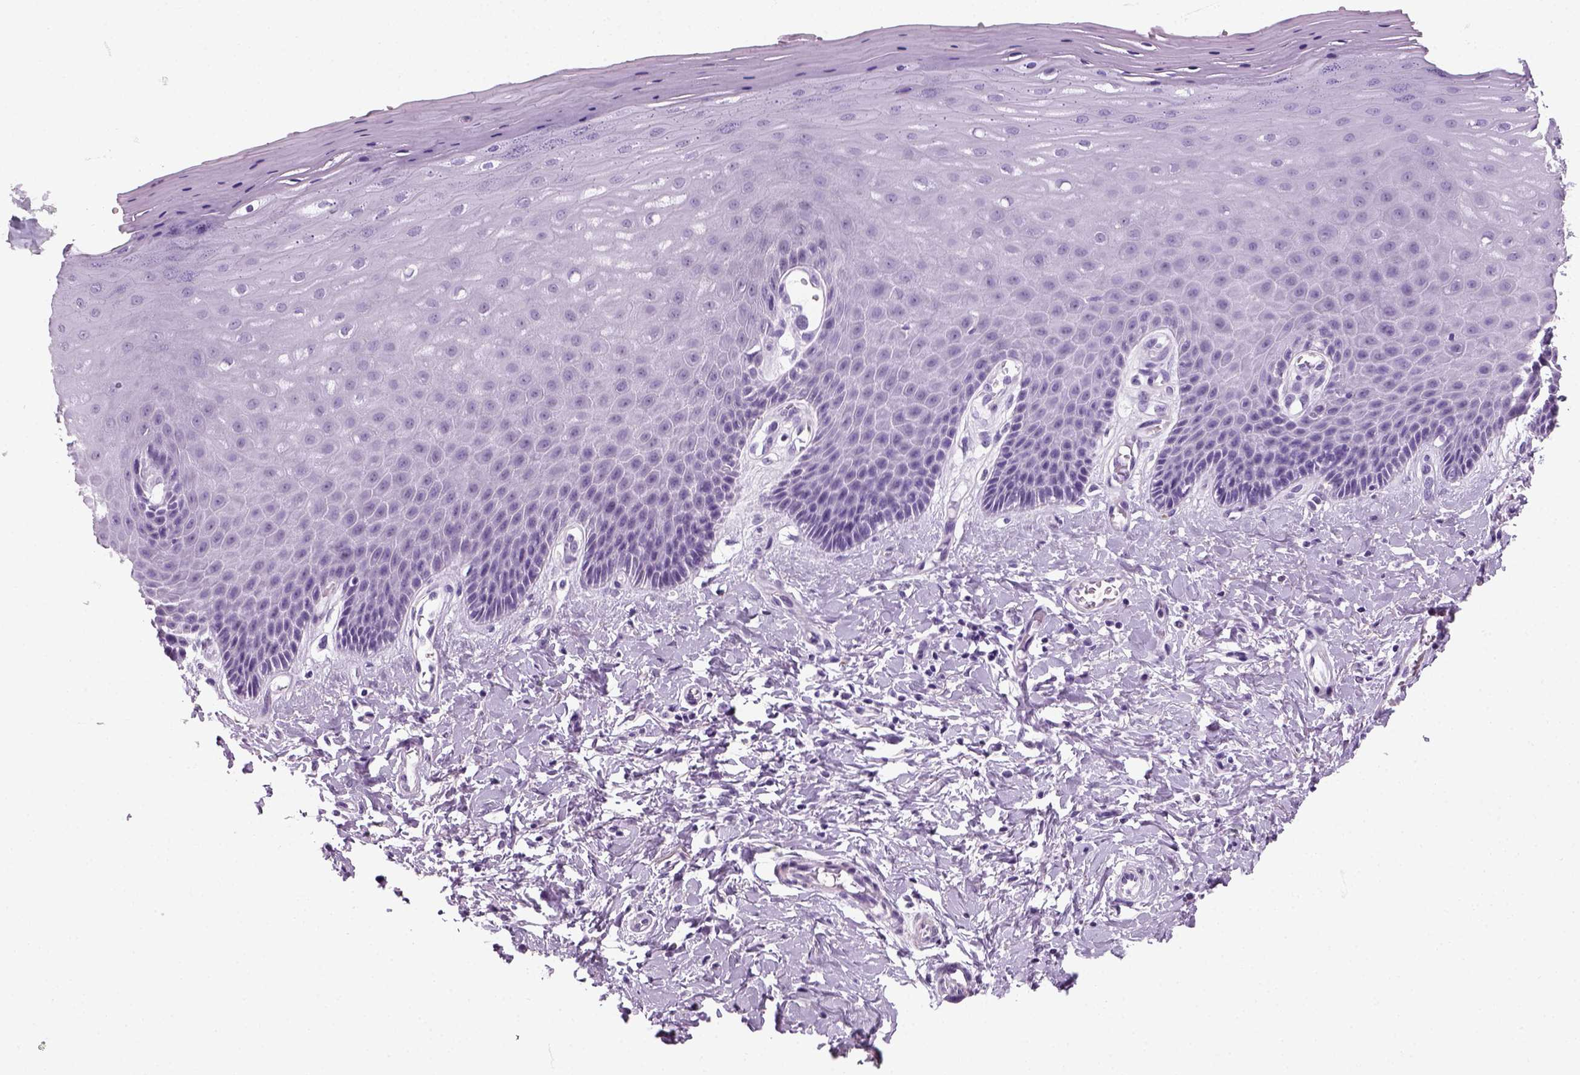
{"staining": {"intensity": "moderate", "quantity": "25%-75%", "location": "nuclear"}, "tissue": "vagina", "cell_type": "Squamous epithelial cells", "image_type": "normal", "snomed": [{"axis": "morphology", "description": "Normal tissue, NOS"}, {"axis": "topography", "description": "Vagina"}], "caption": "Immunohistochemistry (IHC) staining of normal vagina, which shows medium levels of moderate nuclear staining in approximately 25%-75% of squamous epithelial cells indicating moderate nuclear protein staining. The staining was performed using DAB (3,3'-diaminobenzidine) (brown) for protein detection and nuclei were counterstained in hematoxylin (blue).", "gene": "ZNF865", "patient": {"sex": "female", "age": 83}}